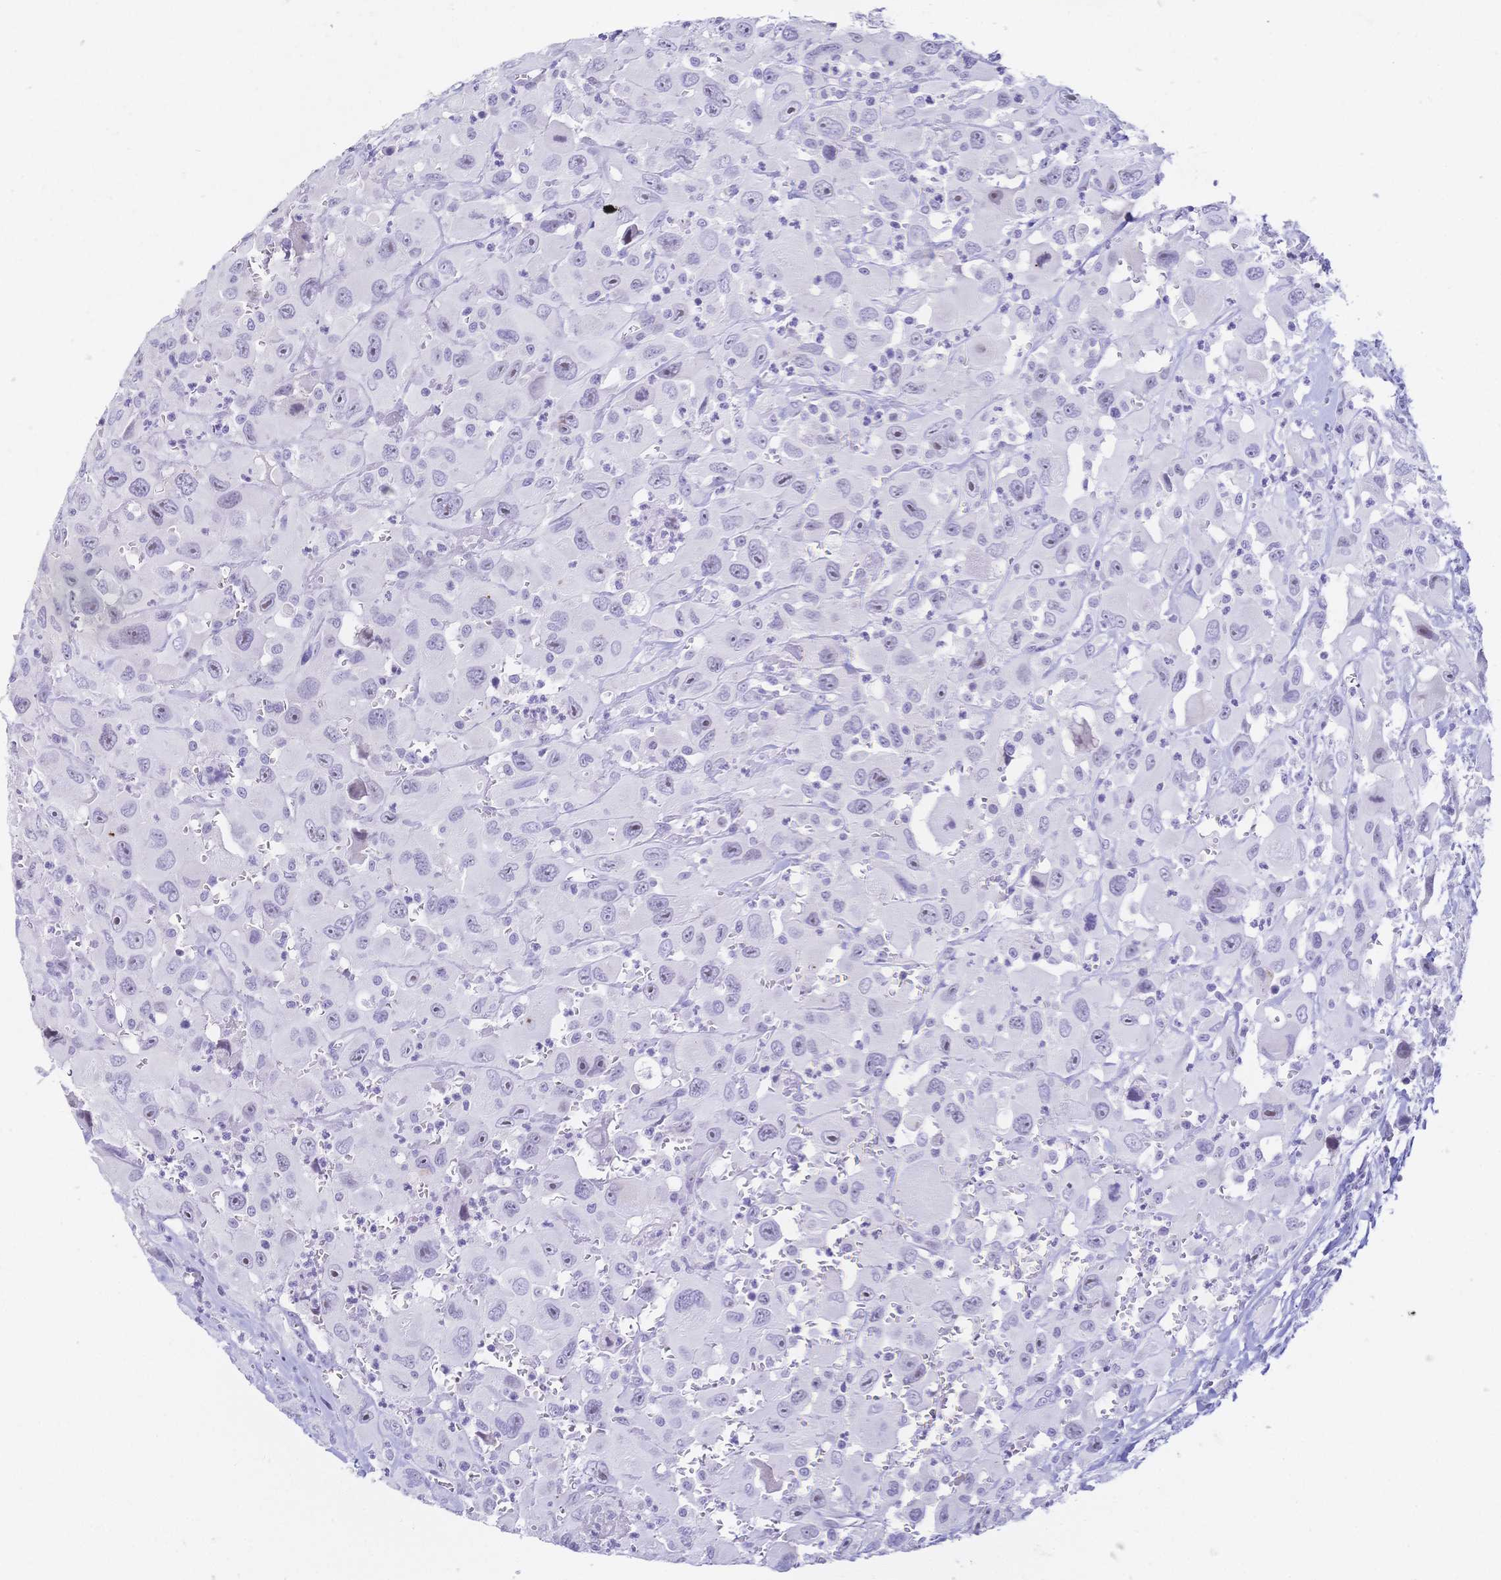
{"staining": {"intensity": "negative", "quantity": "none", "location": "none"}, "tissue": "head and neck cancer", "cell_type": "Tumor cells", "image_type": "cancer", "snomed": [{"axis": "morphology", "description": "Squamous cell carcinoma, NOS"}, {"axis": "morphology", "description": "Squamous cell carcinoma, metastatic, NOS"}, {"axis": "topography", "description": "Oral tissue"}, {"axis": "topography", "description": "Head-Neck"}], "caption": "Immunohistochemistry (IHC) micrograph of neoplastic tissue: head and neck cancer stained with DAB displays no significant protein positivity in tumor cells.", "gene": "CR2", "patient": {"sex": "female", "age": 85}}